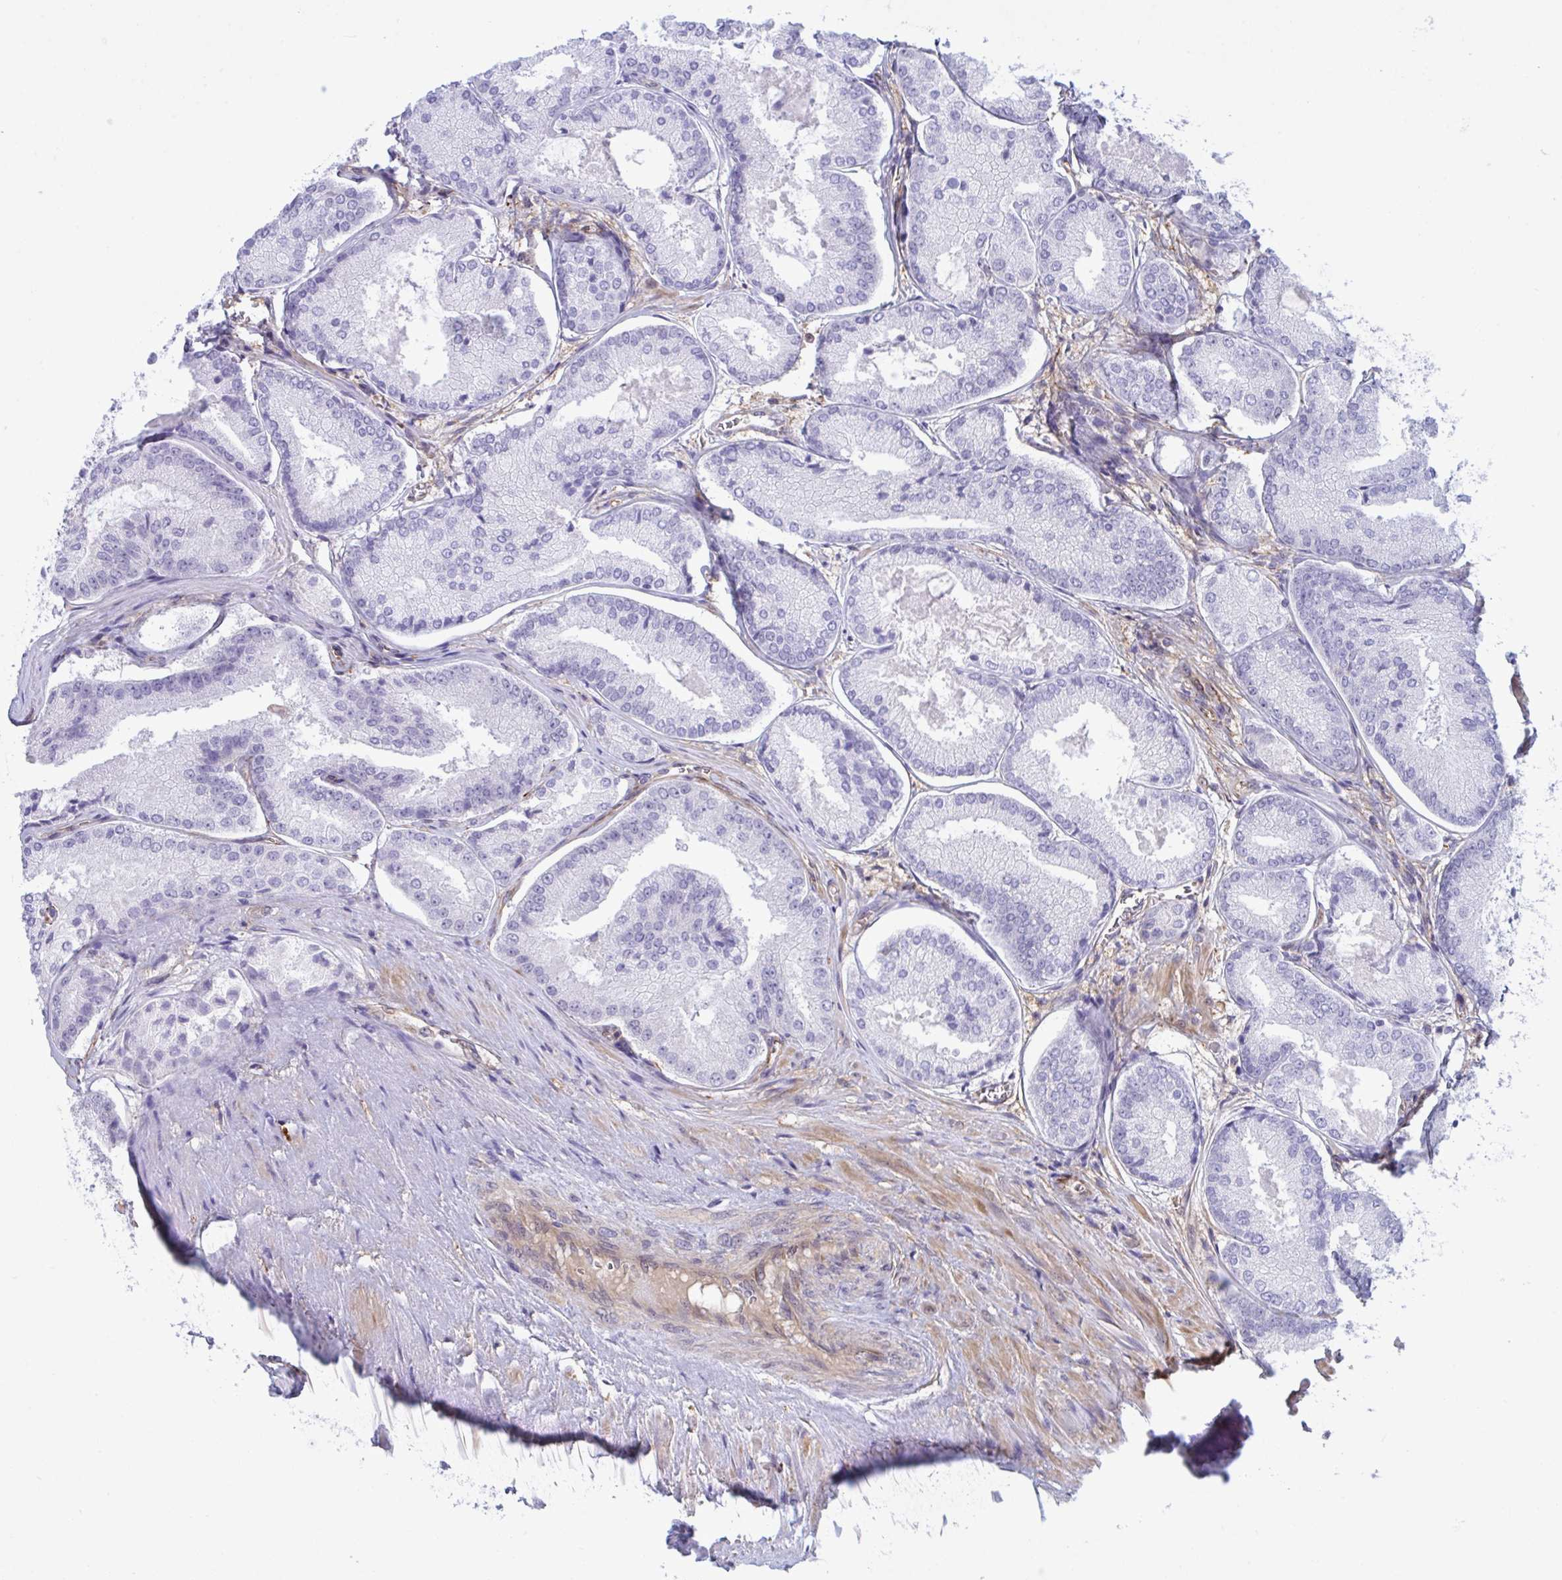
{"staining": {"intensity": "negative", "quantity": "none", "location": "none"}, "tissue": "prostate cancer", "cell_type": "Tumor cells", "image_type": "cancer", "snomed": [{"axis": "morphology", "description": "Adenocarcinoma, High grade"}, {"axis": "topography", "description": "Prostate"}], "caption": "DAB immunohistochemical staining of prostate cancer exhibits no significant positivity in tumor cells.", "gene": "PRRT4", "patient": {"sex": "male", "age": 73}}